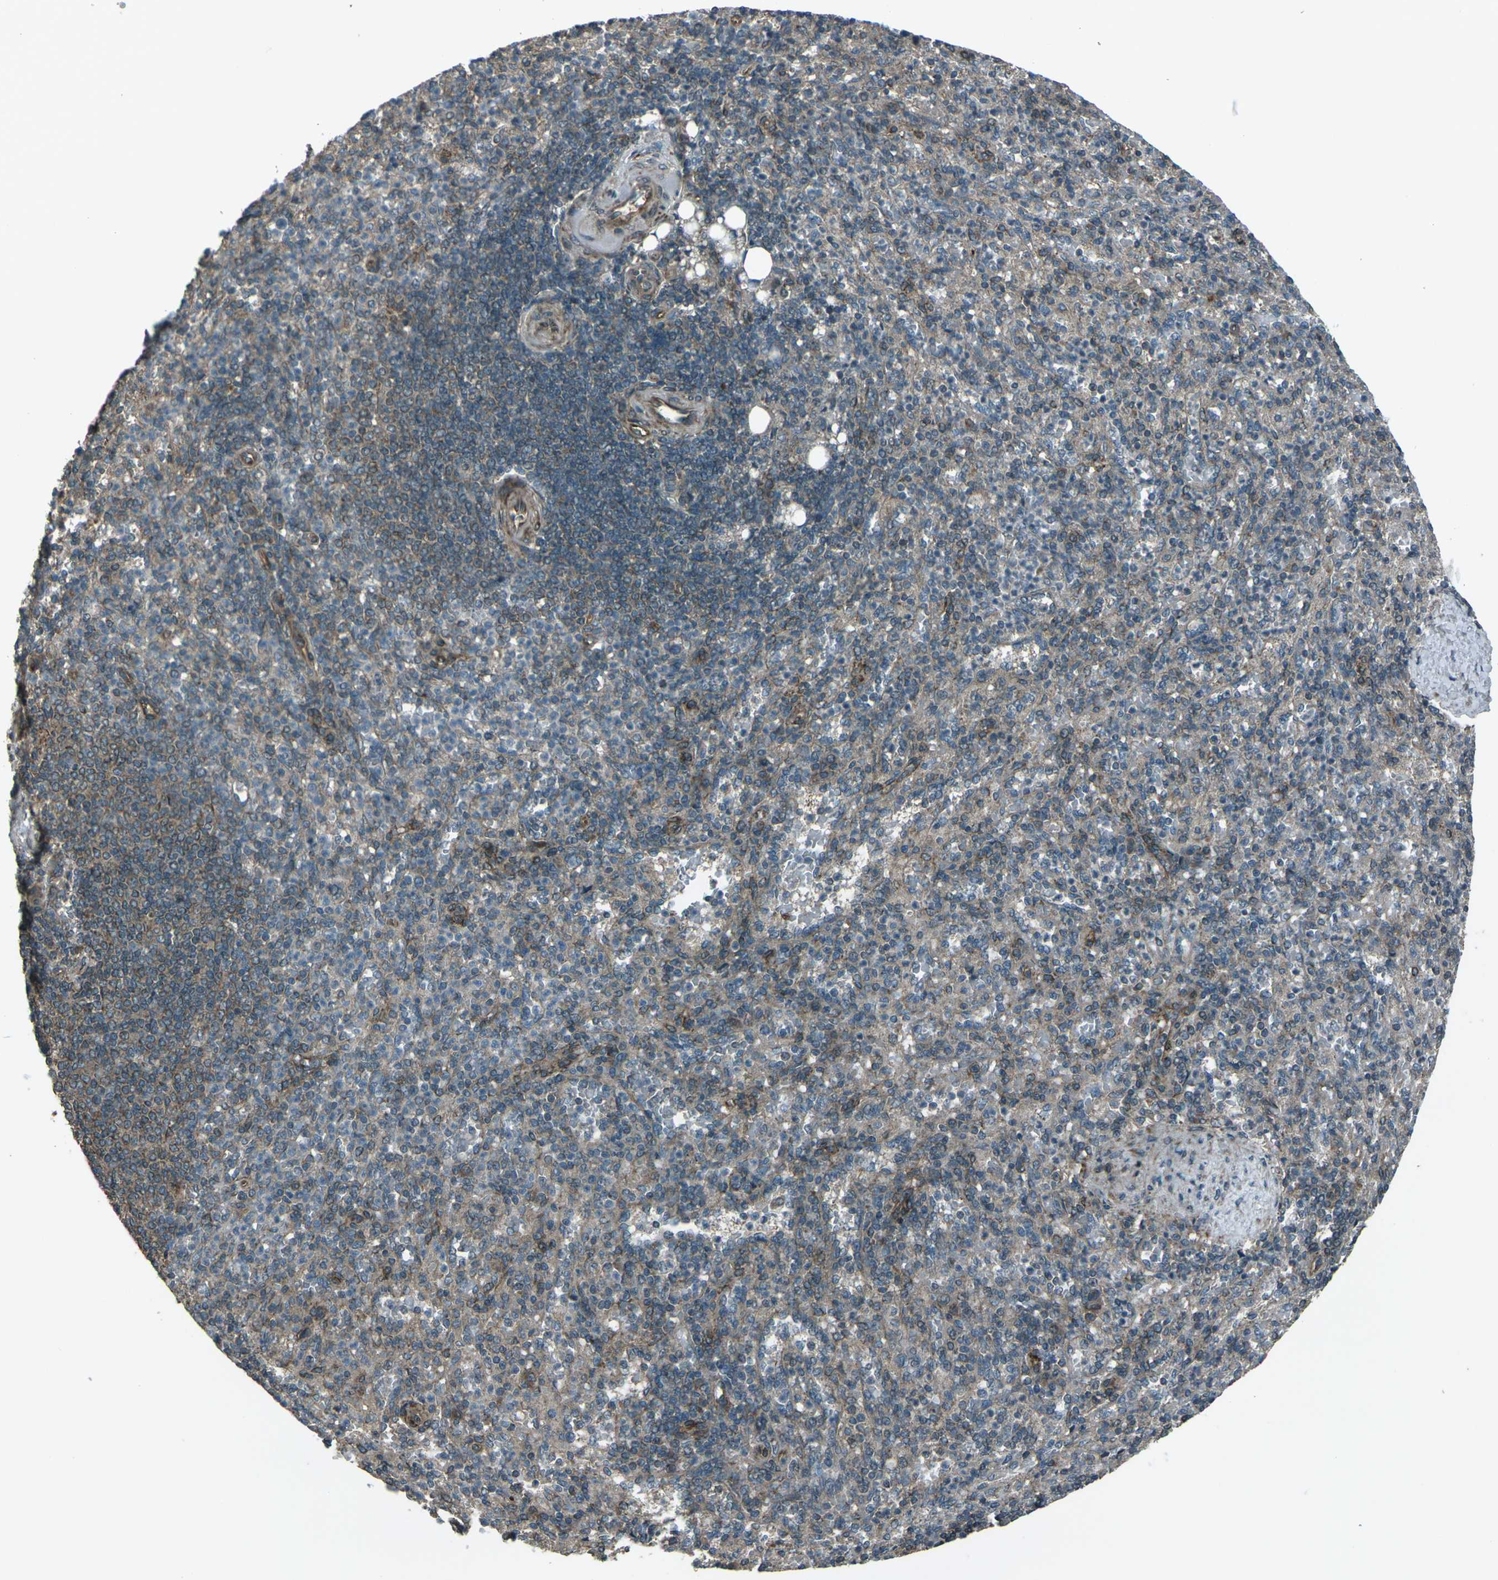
{"staining": {"intensity": "weak", "quantity": ">75%", "location": "cytoplasmic/membranous"}, "tissue": "spleen", "cell_type": "Cells in red pulp", "image_type": "normal", "snomed": [{"axis": "morphology", "description": "Normal tissue, NOS"}, {"axis": "topography", "description": "Spleen"}], "caption": "Weak cytoplasmic/membranous protein staining is seen in approximately >75% of cells in red pulp in spleen.", "gene": "LSMEM1", "patient": {"sex": "female", "age": 74}}